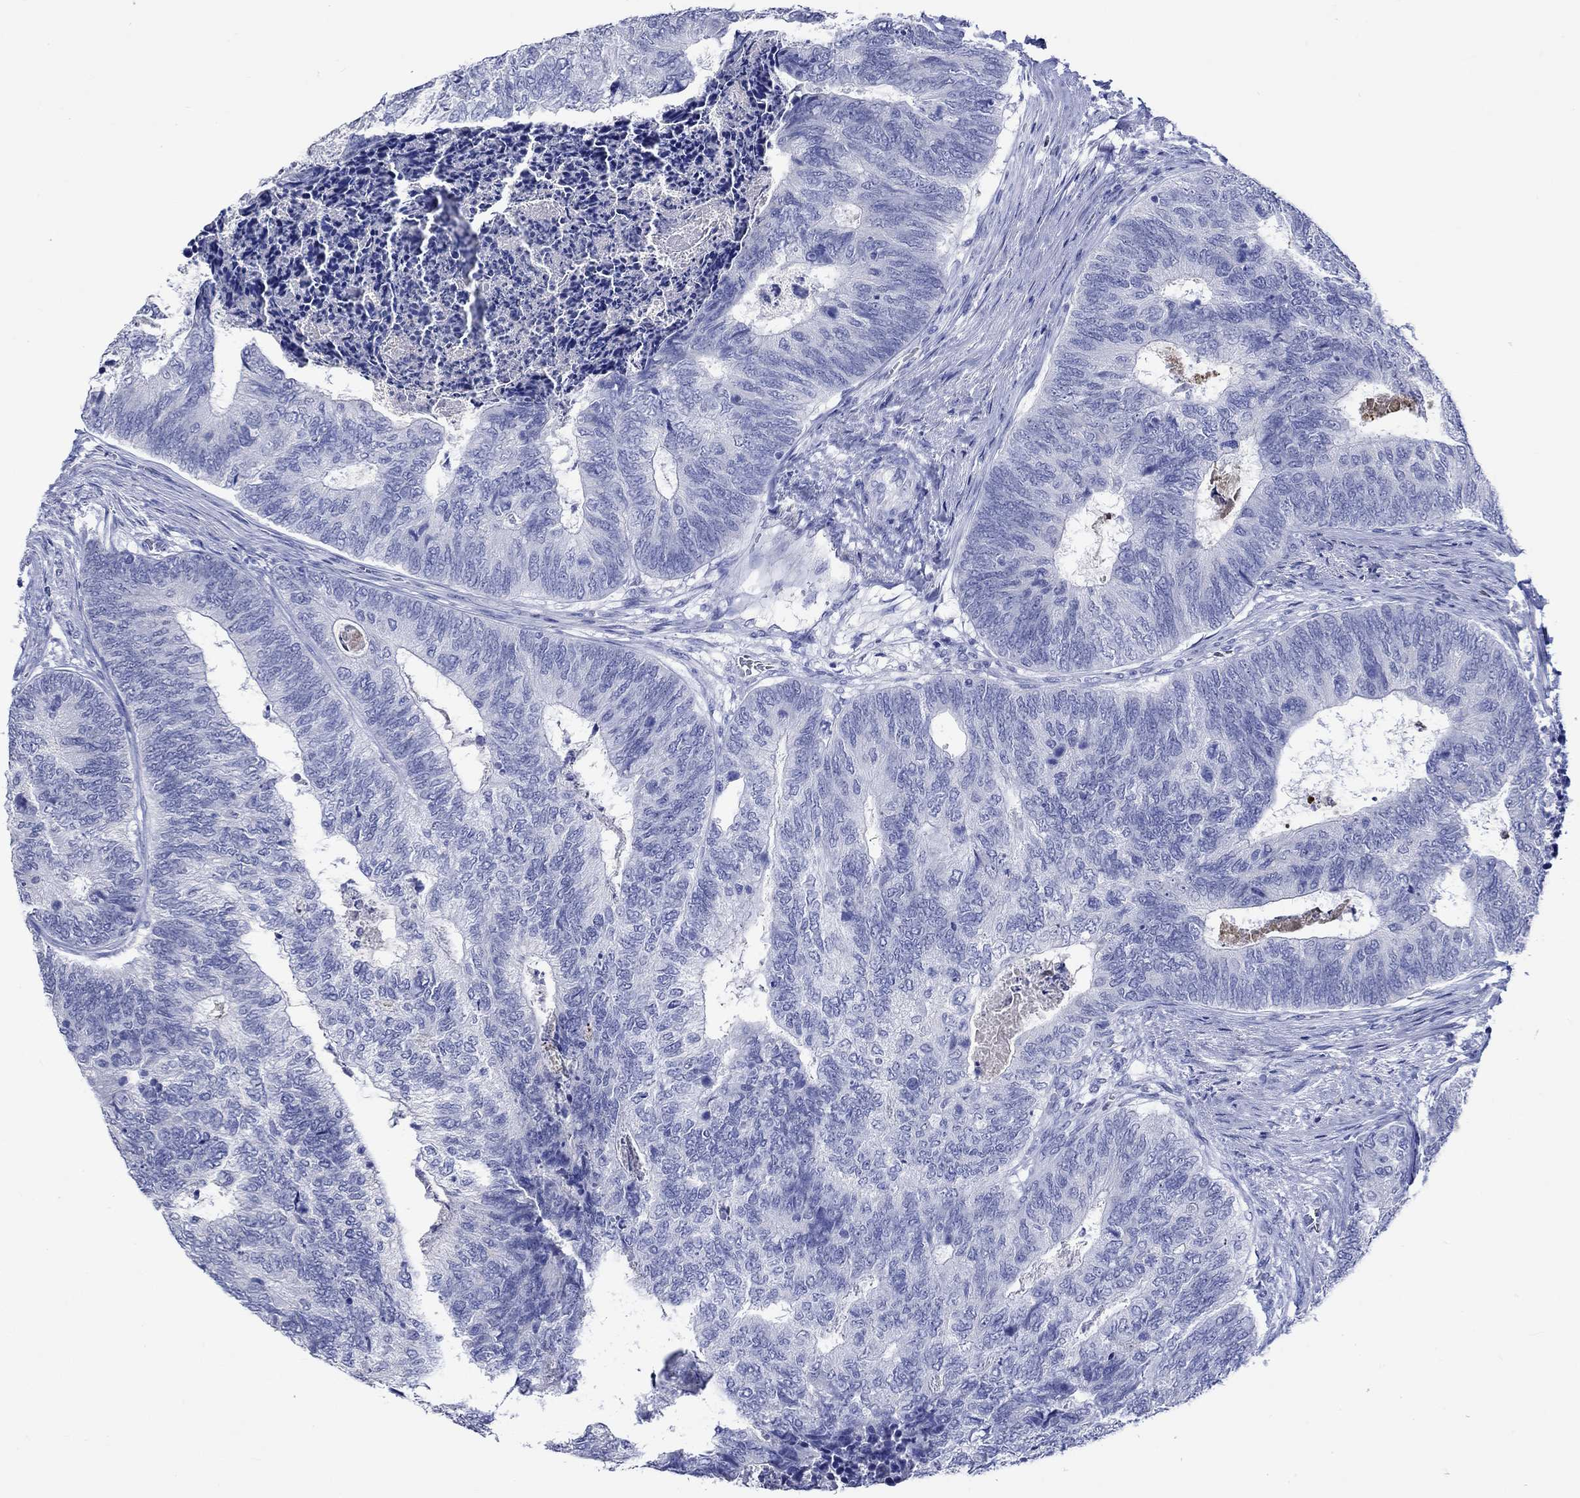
{"staining": {"intensity": "negative", "quantity": "none", "location": "none"}, "tissue": "colorectal cancer", "cell_type": "Tumor cells", "image_type": "cancer", "snomed": [{"axis": "morphology", "description": "Adenocarcinoma, NOS"}, {"axis": "topography", "description": "Colon"}], "caption": "The micrograph demonstrates no significant staining in tumor cells of colorectal adenocarcinoma.", "gene": "KLHL35", "patient": {"sex": "female", "age": 67}}